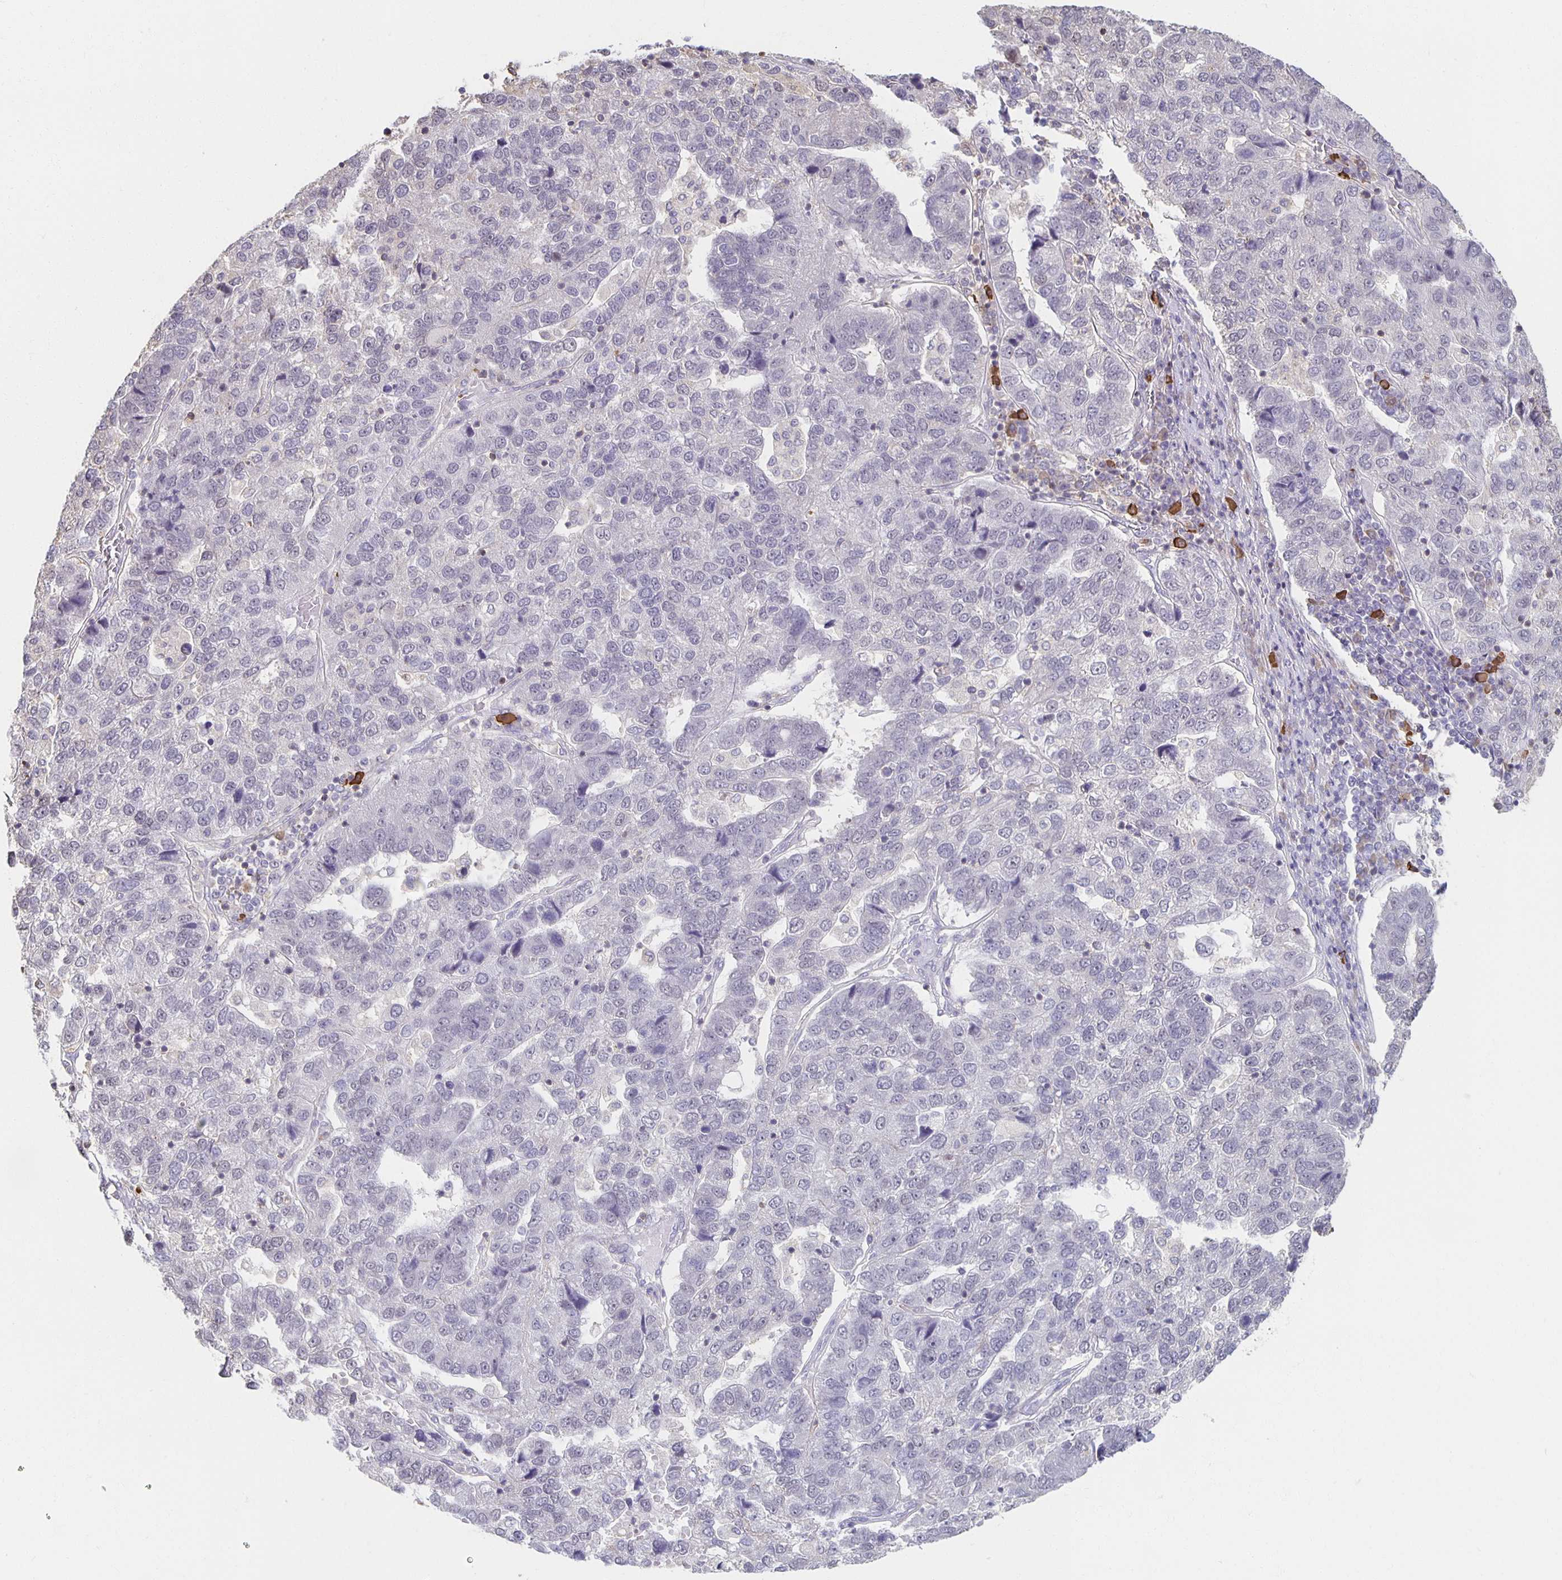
{"staining": {"intensity": "negative", "quantity": "none", "location": "none"}, "tissue": "pancreatic cancer", "cell_type": "Tumor cells", "image_type": "cancer", "snomed": [{"axis": "morphology", "description": "Adenocarcinoma, NOS"}, {"axis": "topography", "description": "Pancreas"}], "caption": "This is a histopathology image of immunohistochemistry staining of adenocarcinoma (pancreatic), which shows no expression in tumor cells.", "gene": "ZNF692", "patient": {"sex": "female", "age": 61}}